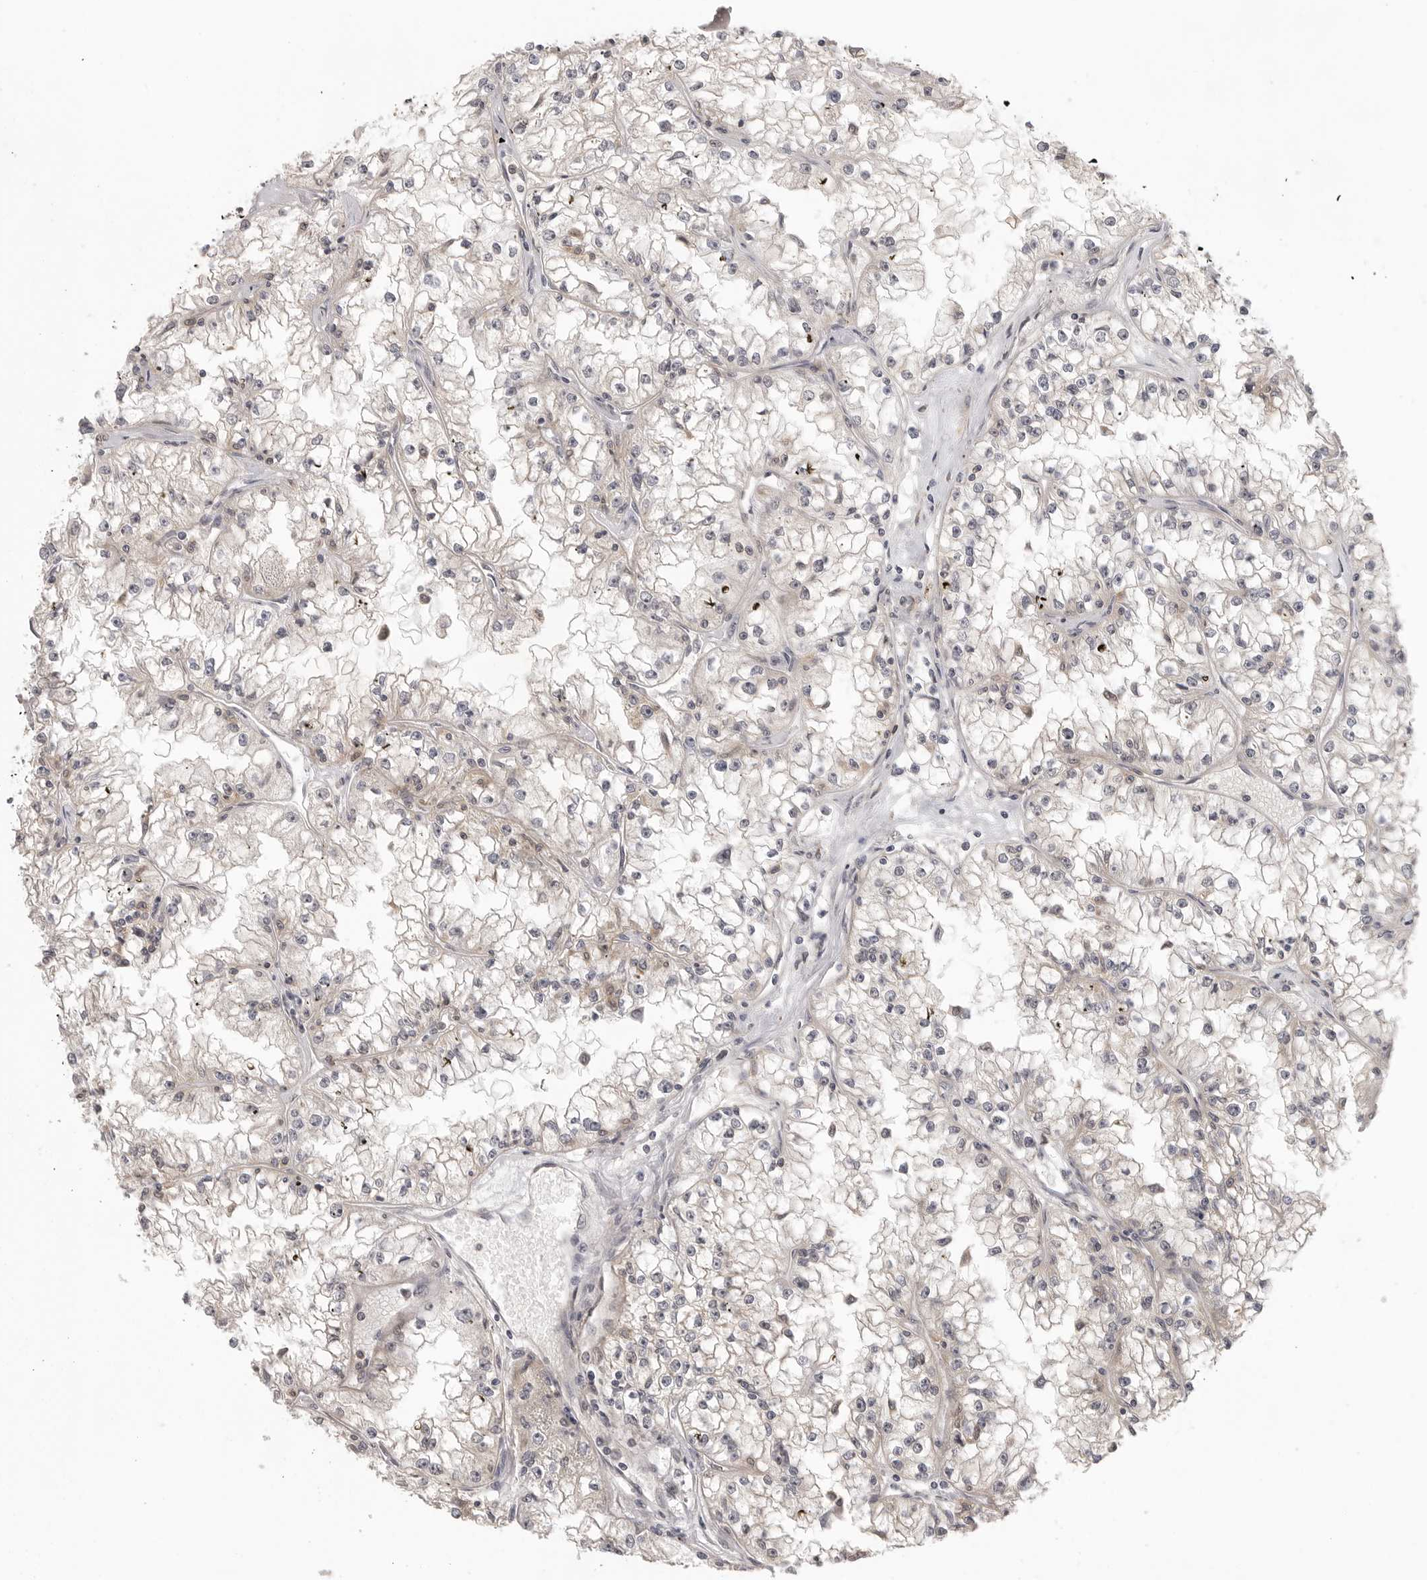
{"staining": {"intensity": "weak", "quantity": "<25%", "location": "cytoplasmic/membranous"}, "tissue": "renal cancer", "cell_type": "Tumor cells", "image_type": "cancer", "snomed": [{"axis": "morphology", "description": "Adenocarcinoma, NOS"}, {"axis": "topography", "description": "Kidney"}], "caption": "Tumor cells show no significant positivity in renal cancer. The staining is performed using DAB brown chromogen with nuclei counter-stained in using hematoxylin.", "gene": "DBNL", "patient": {"sex": "male", "age": 56}}